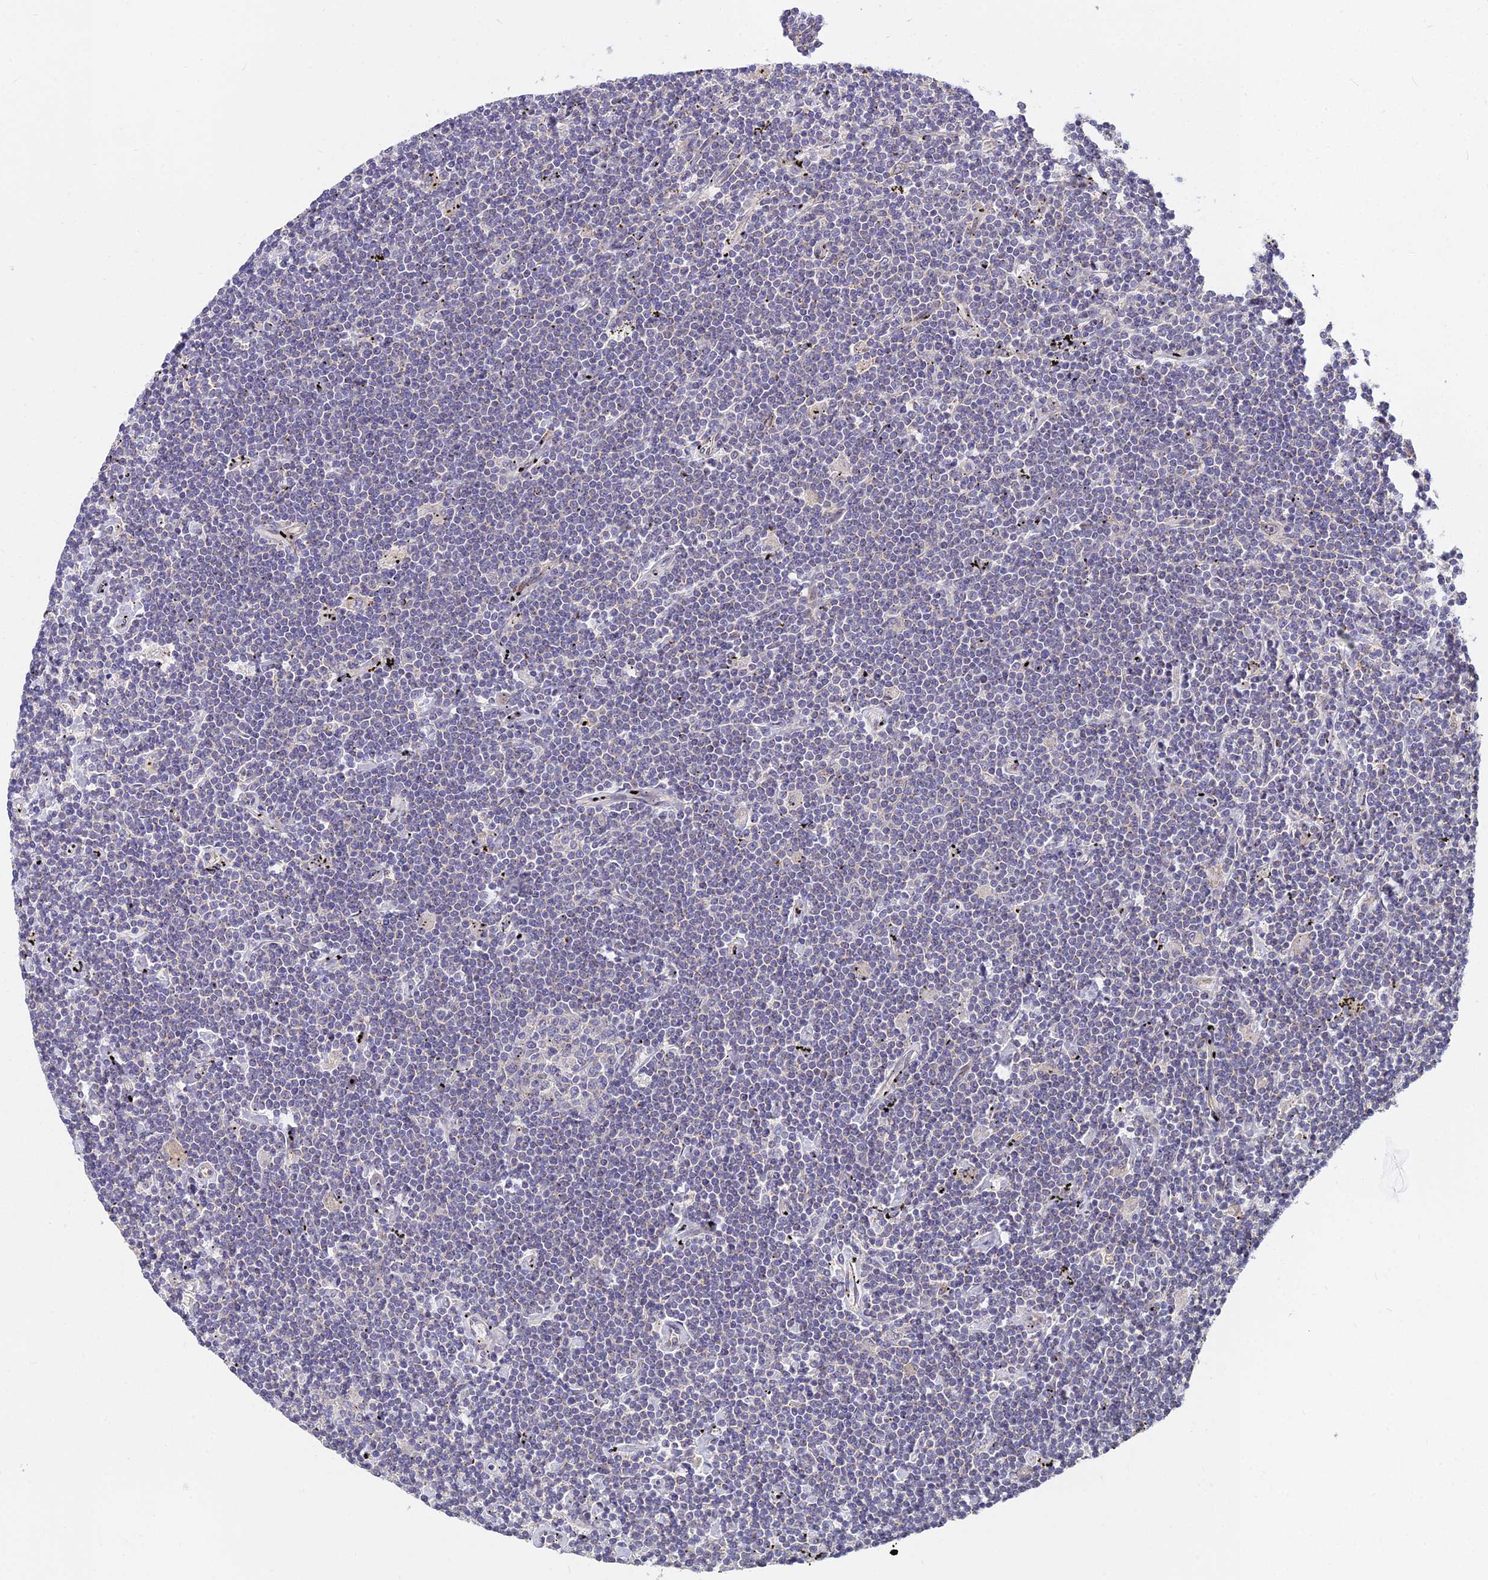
{"staining": {"intensity": "negative", "quantity": "none", "location": "none"}, "tissue": "lymphoma", "cell_type": "Tumor cells", "image_type": "cancer", "snomed": [{"axis": "morphology", "description": "Malignant lymphoma, non-Hodgkin's type, Low grade"}, {"axis": "topography", "description": "Spleen"}], "caption": "Immunohistochemistry histopathology image of lymphoma stained for a protein (brown), which displays no expression in tumor cells.", "gene": "ARL8B", "patient": {"sex": "male", "age": 76}}